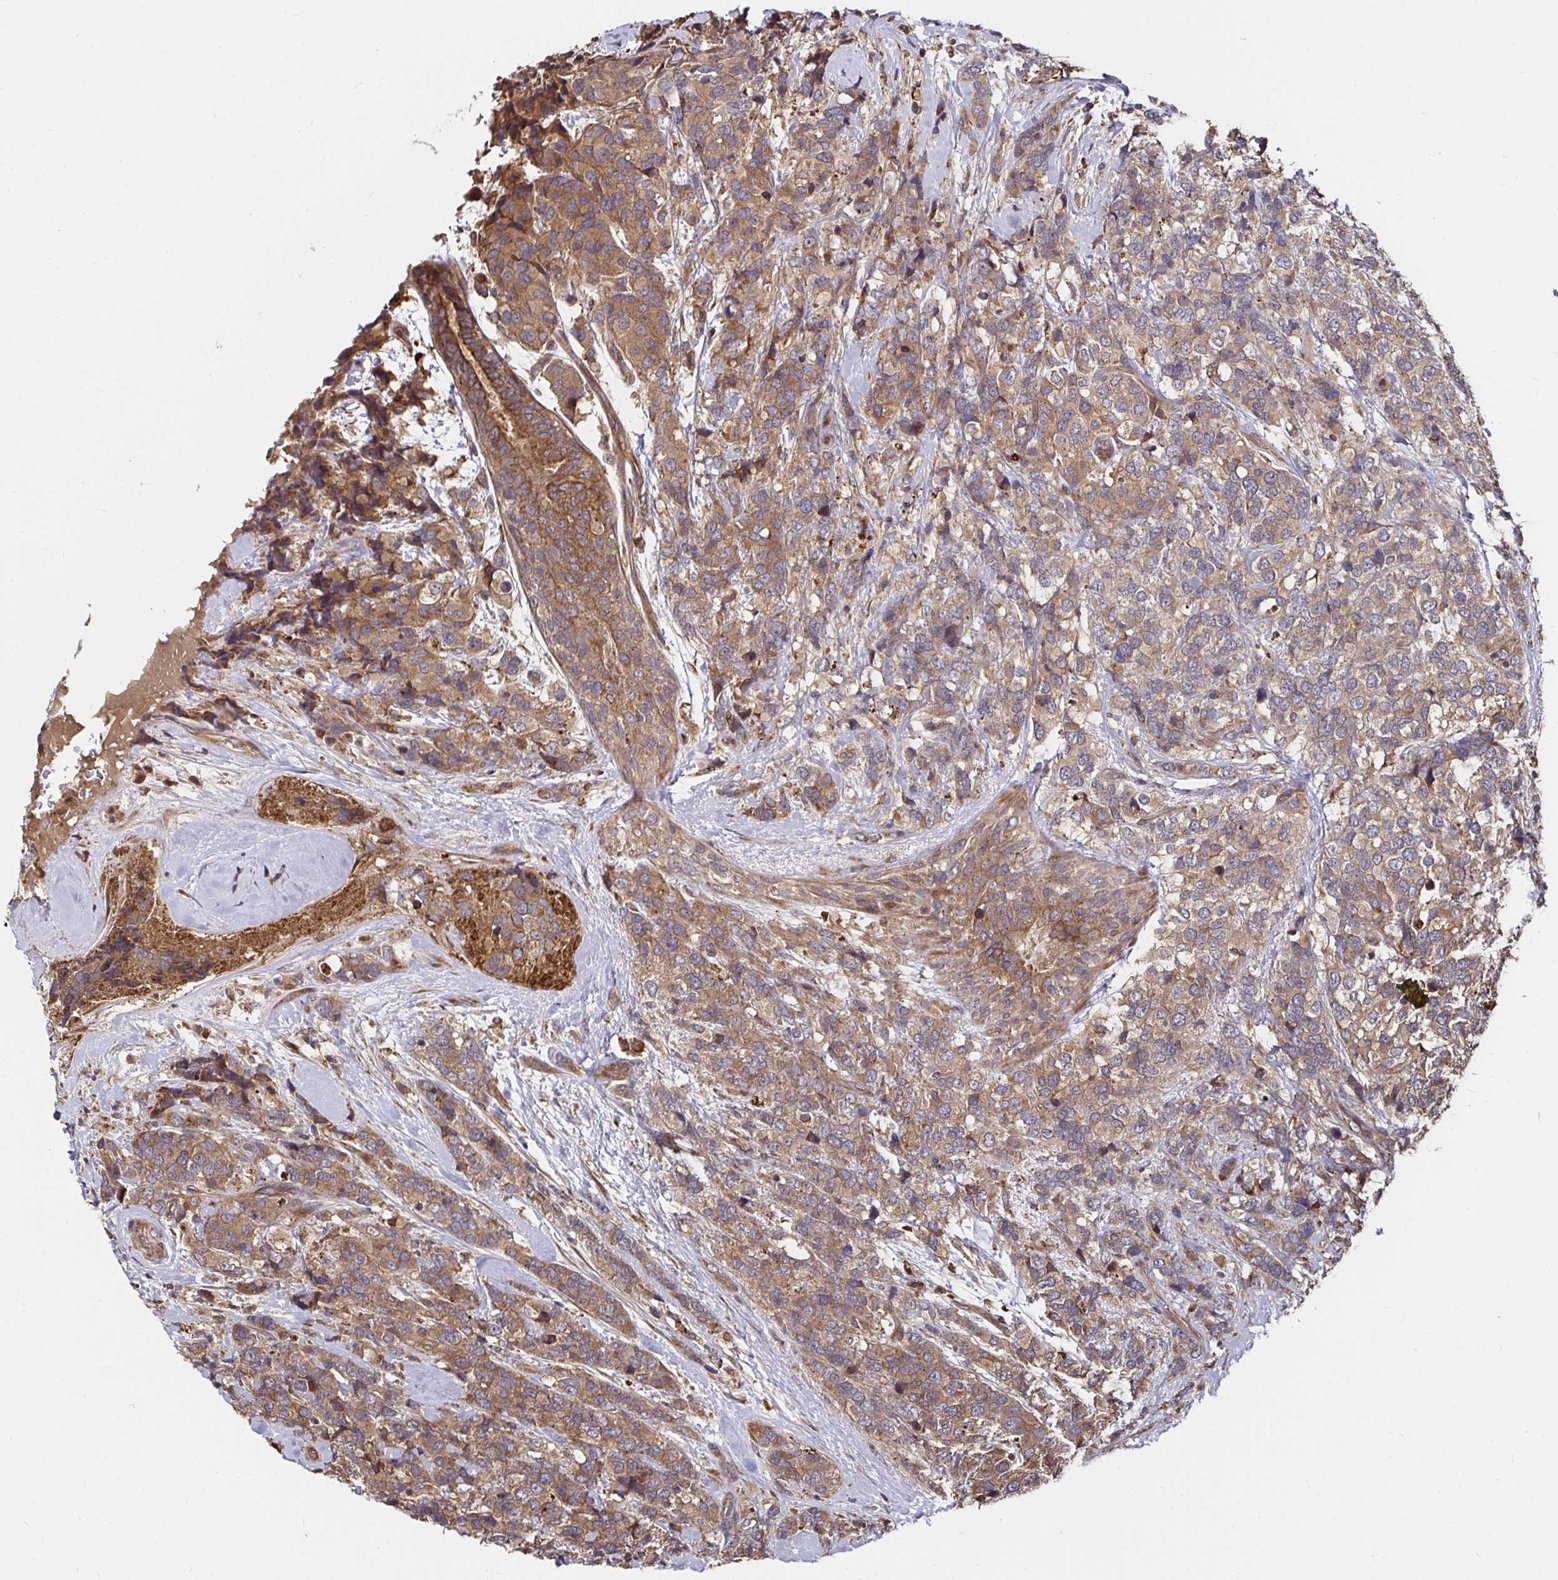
{"staining": {"intensity": "moderate", "quantity": ">75%", "location": "cytoplasmic/membranous"}, "tissue": "breast cancer", "cell_type": "Tumor cells", "image_type": "cancer", "snomed": [{"axis": "morphology", "description": "Lobular carcinoma"}, {"axis": "topography", "description": "Breast"}], "caption": "This image exhibits breast lobular carcinoma stained with immunohistochemistry (IHC) to label a protein in brown. The cytoplasmic/membranous of tumor cells show moderate positivity for the protein. Nuclei are counter-stained blue.", "gene": "MLST8", "patient": {"sex": "female", "age": 59}}